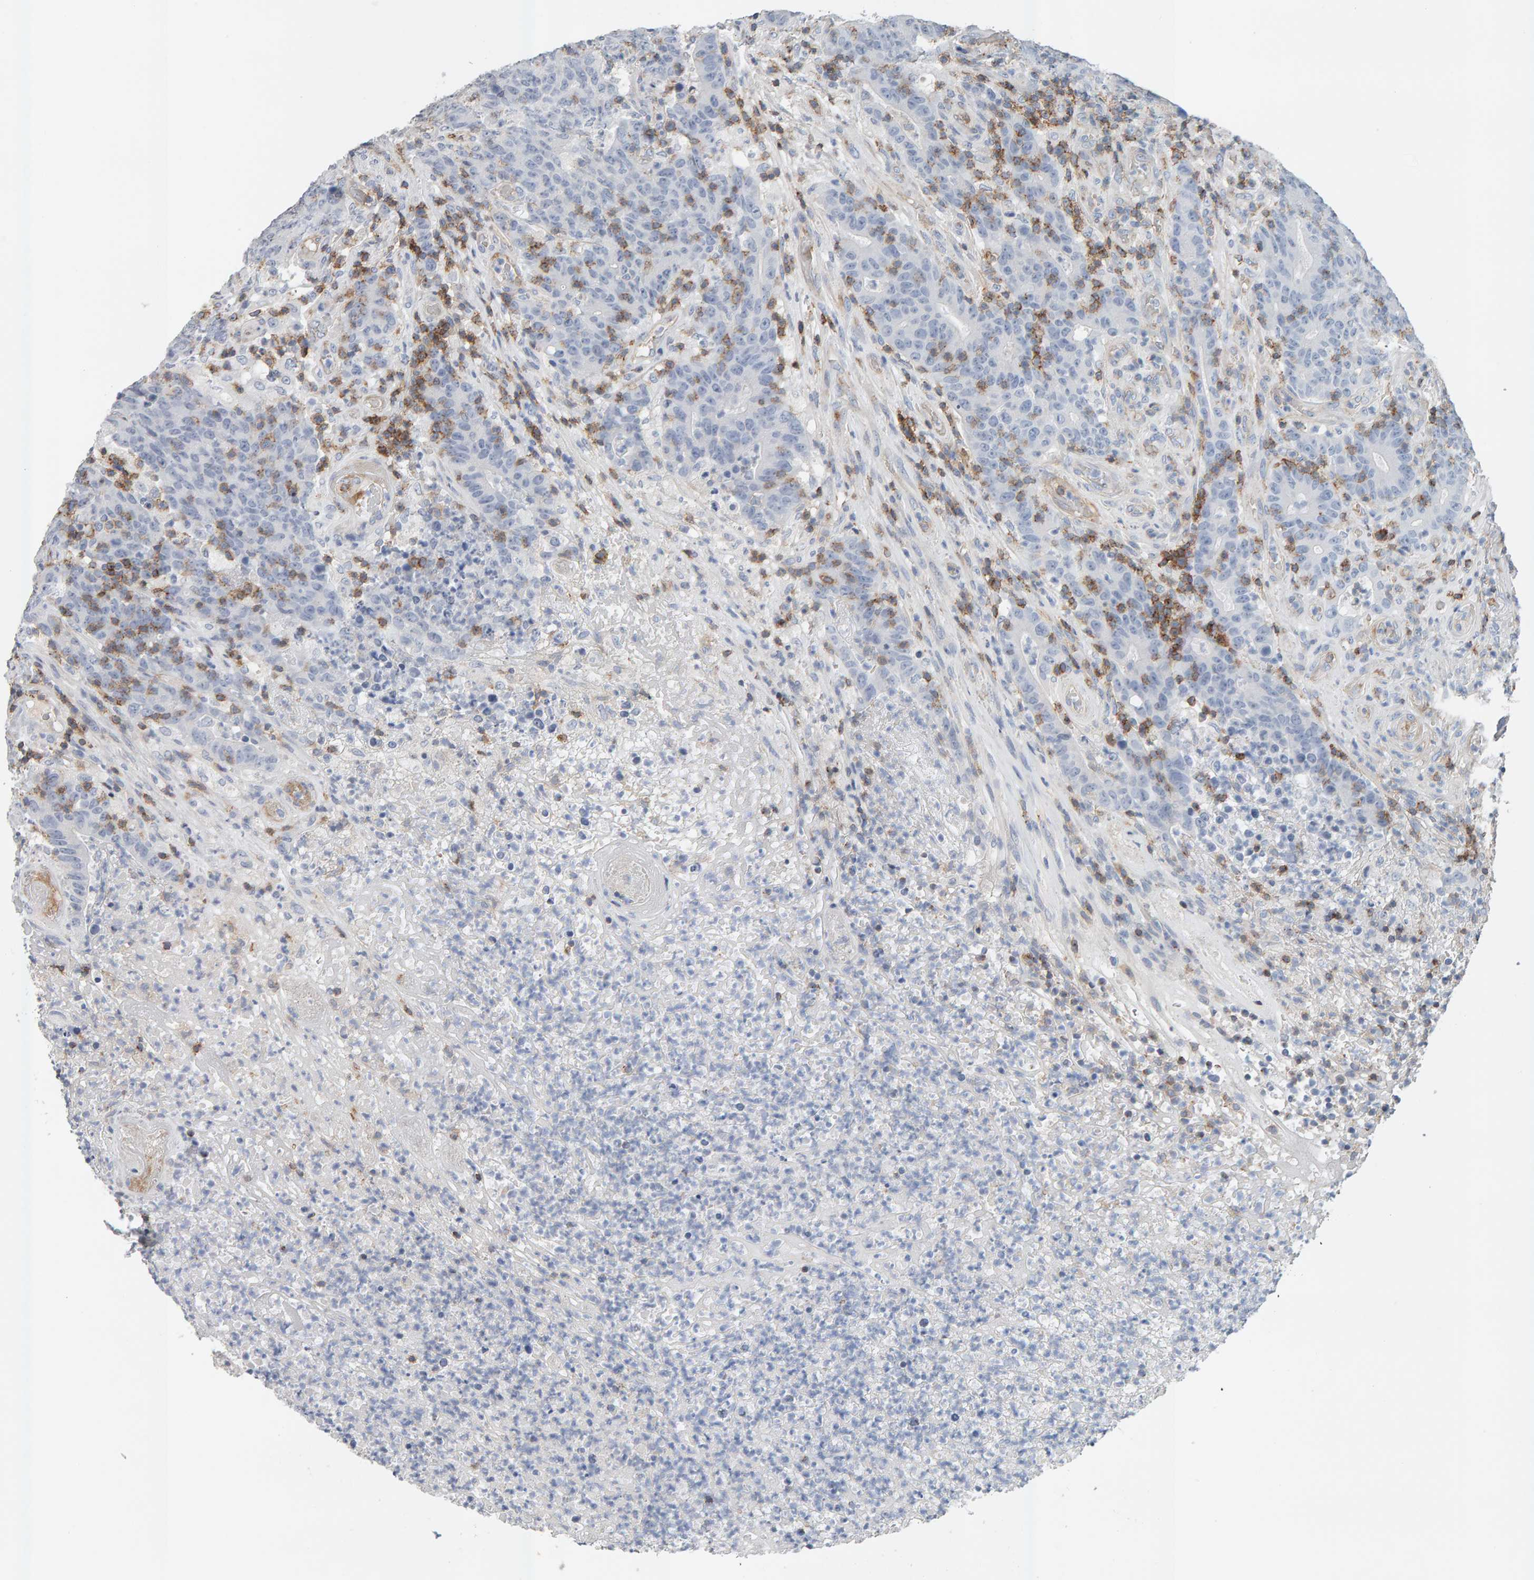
{"staining": {"intensity": "negative", "quantity": "none", "location": "none"}, "tissue": "colorectal cancer", "cell_type": "Tumor cells", "image_type": "cancer", "snomed": [{"axis": "morphology", "description": "Normal tissue, NOS"}, {"axis": "morphology", "description": "Adenocarcinoma, NOS"}, {"axis": "topography", "description": "Colon"}], "caption": "Colorectal cancer stained for a protein using IHC reveals no staining tumor cells.", "gene": "FYN", "patient": {"sex": "female", "age": 75}}